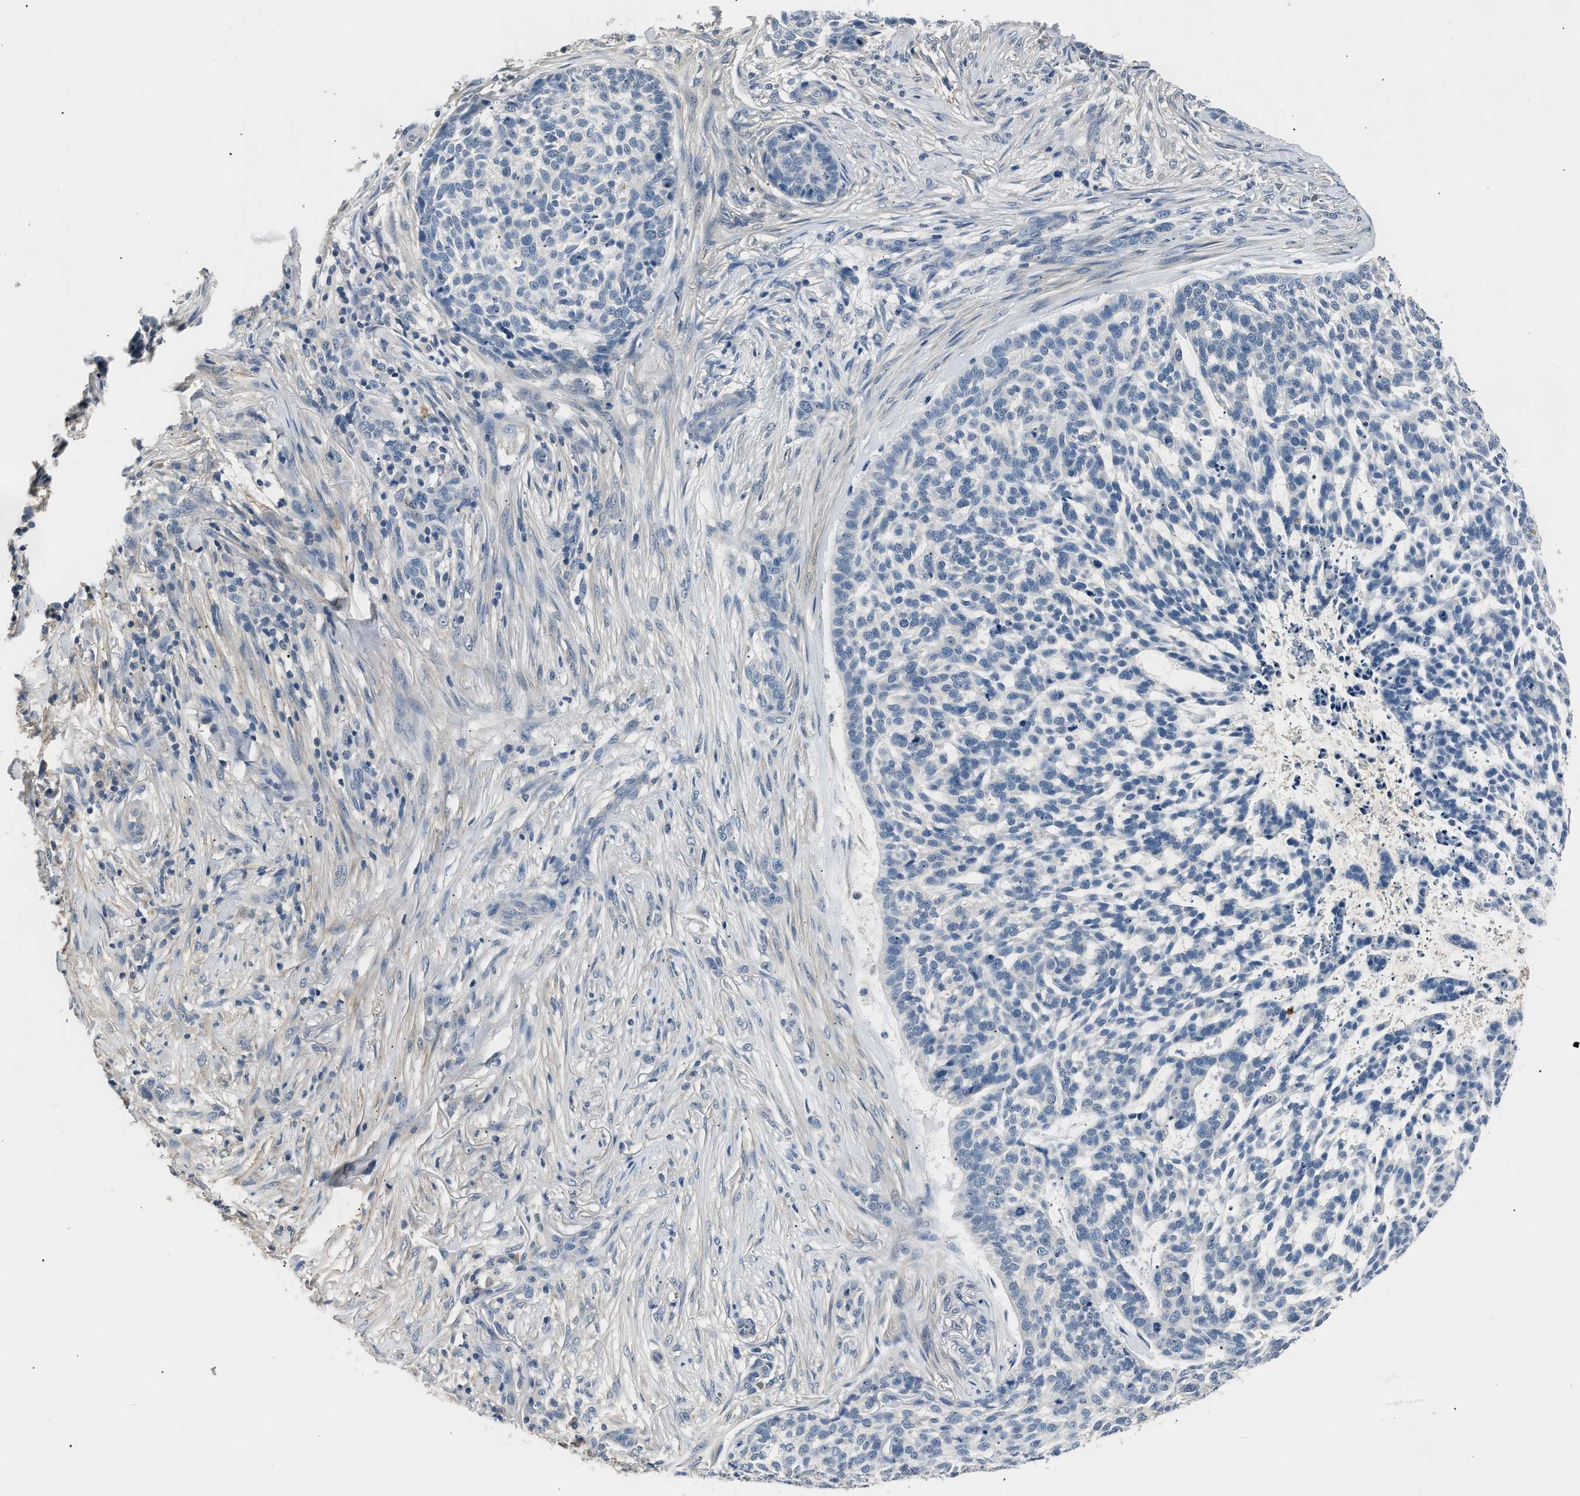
{"staining": {"intensity": "negative", "quantity": "none", "location": "none"}, "tissue": "skin cancer", "cell_type": "Tumor cells", "image_type": "cancer", "snomed": [{"axis": "morphology", "description": "Basal cell carcinoma"}, {"axis": "topography", "description": "Skin"}], "caption": "An immunohistochemistry (IHC) micrograph of skin basal cell carcinoma is shown. There is no staining in tumor cells of skin basal cell carcinoma. (DAB immunohistochemistry with hematoxylin counter stain).", "gene": "INHA", "patient": {"sex": "female", "age": 64}}